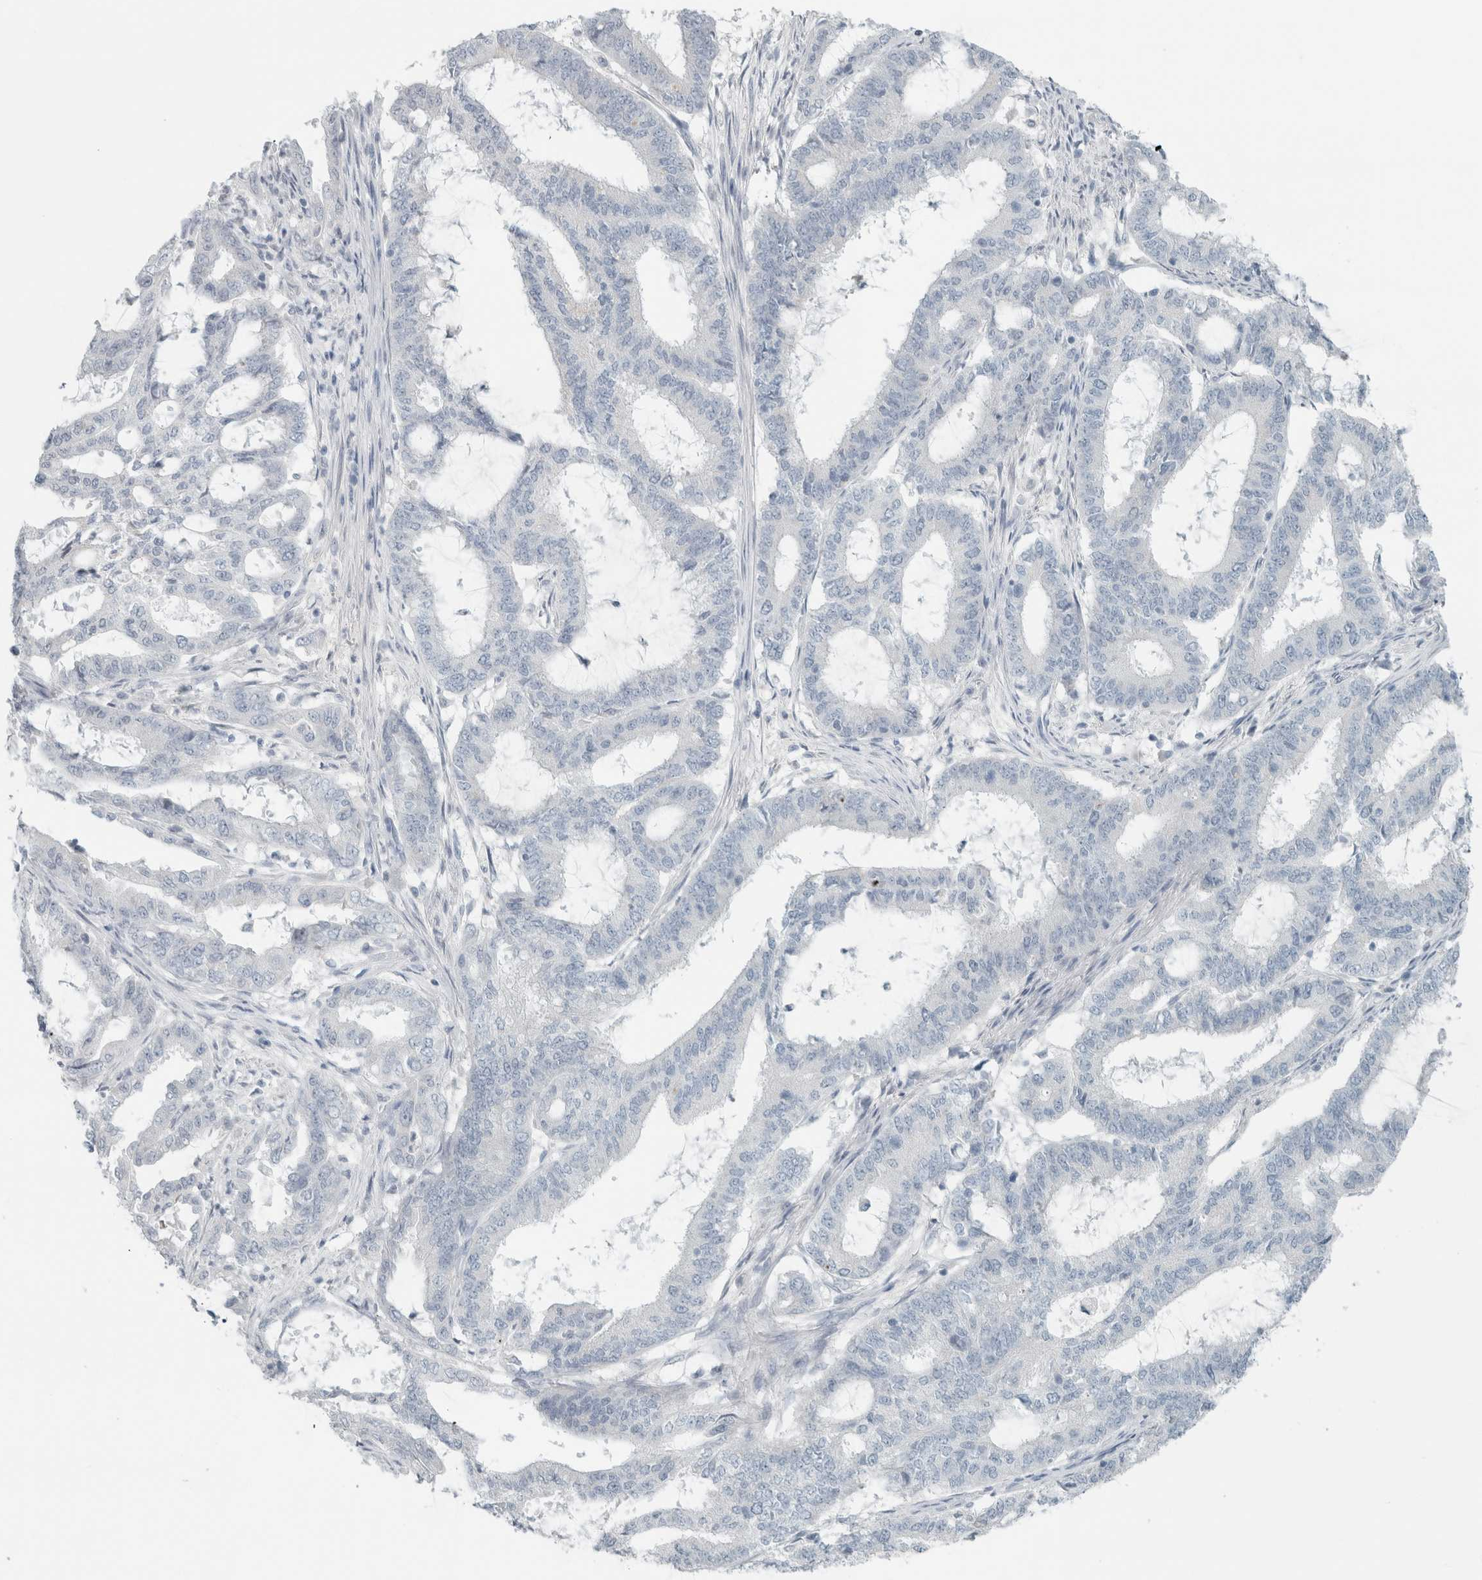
{"staining": {"intensity": "negative", "quantity": "none", "location": "none"}, "tissue": "endometrial cancer", "cell_type": "Tumor cells", "image_type": "cancer", "snomed": [{"axis": "morphology", "description": "Adenocarcinoma, NOS"}, {"axis": "topography", "description": "Endometrium"}], "caption": "Immunohistochemistry micrograph of human adenocarcinoma (endometrial) stained for a protein (brown), which shows no expression in tumor cells.", "gene": "TRIT1", "patient": {"sex": "female", "age": 51}}